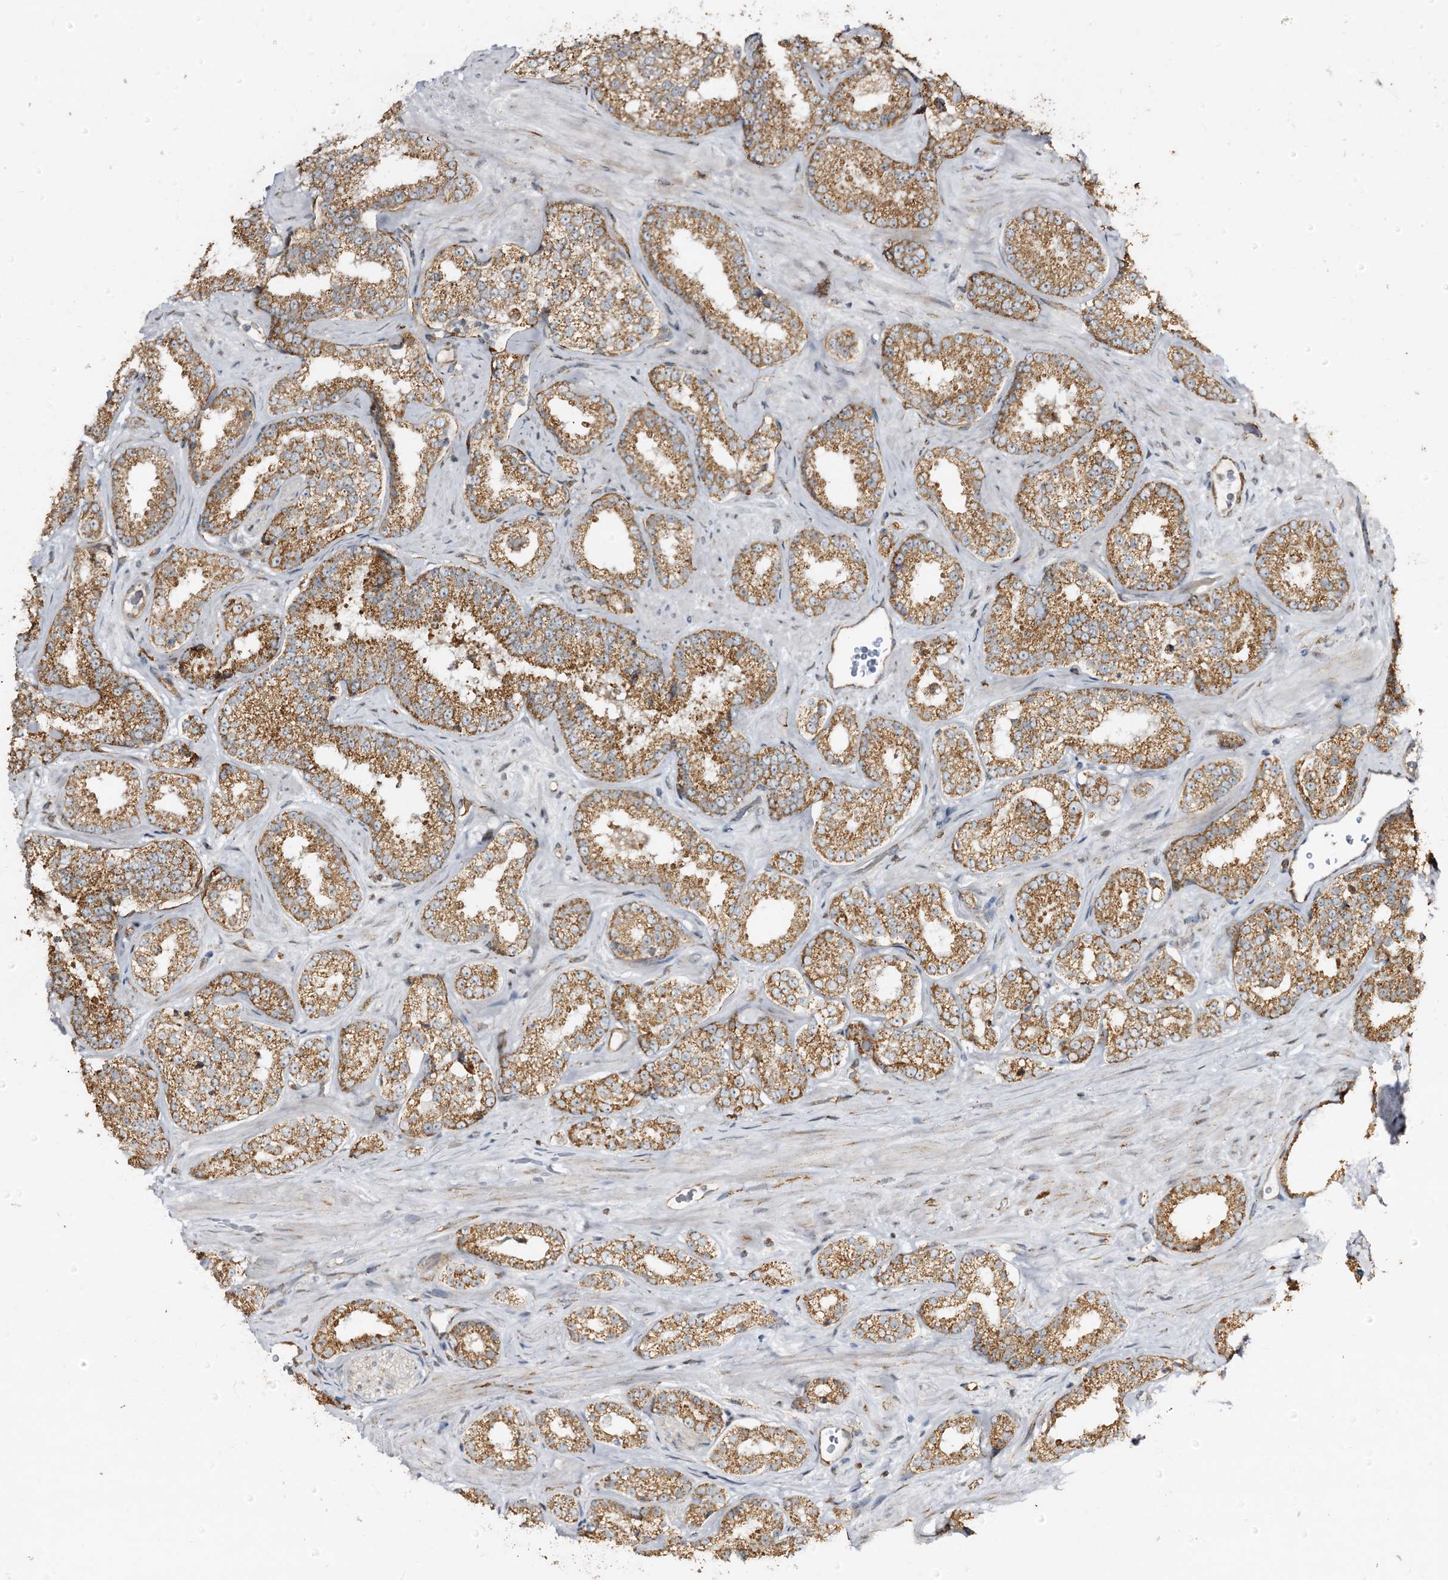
{"staining": {"intensity": "moderate", "quantity": ">75%", "location": "cytoplasmic/membranous"}, "tissue": "prostate cancer", "cell_type": "Tumor cells", "image_type": "cancer", "snomed": [{"axis": "morphology", "description": "Normal tissue, NOS"}, {"axis": "morphology", "description": "Adenocarcinoma, High grade"}, {"axis": "topography", "description": "Prostate"}], "caption": "A histopathology image showing moderate cytoplasmic/membranous staining in approximately >75% of tumor cells in prostate cancer, as visualized by brown immunohistochemical staining.", "gene": "CBR4", "patient": {"sex": "male", "age": 83}}